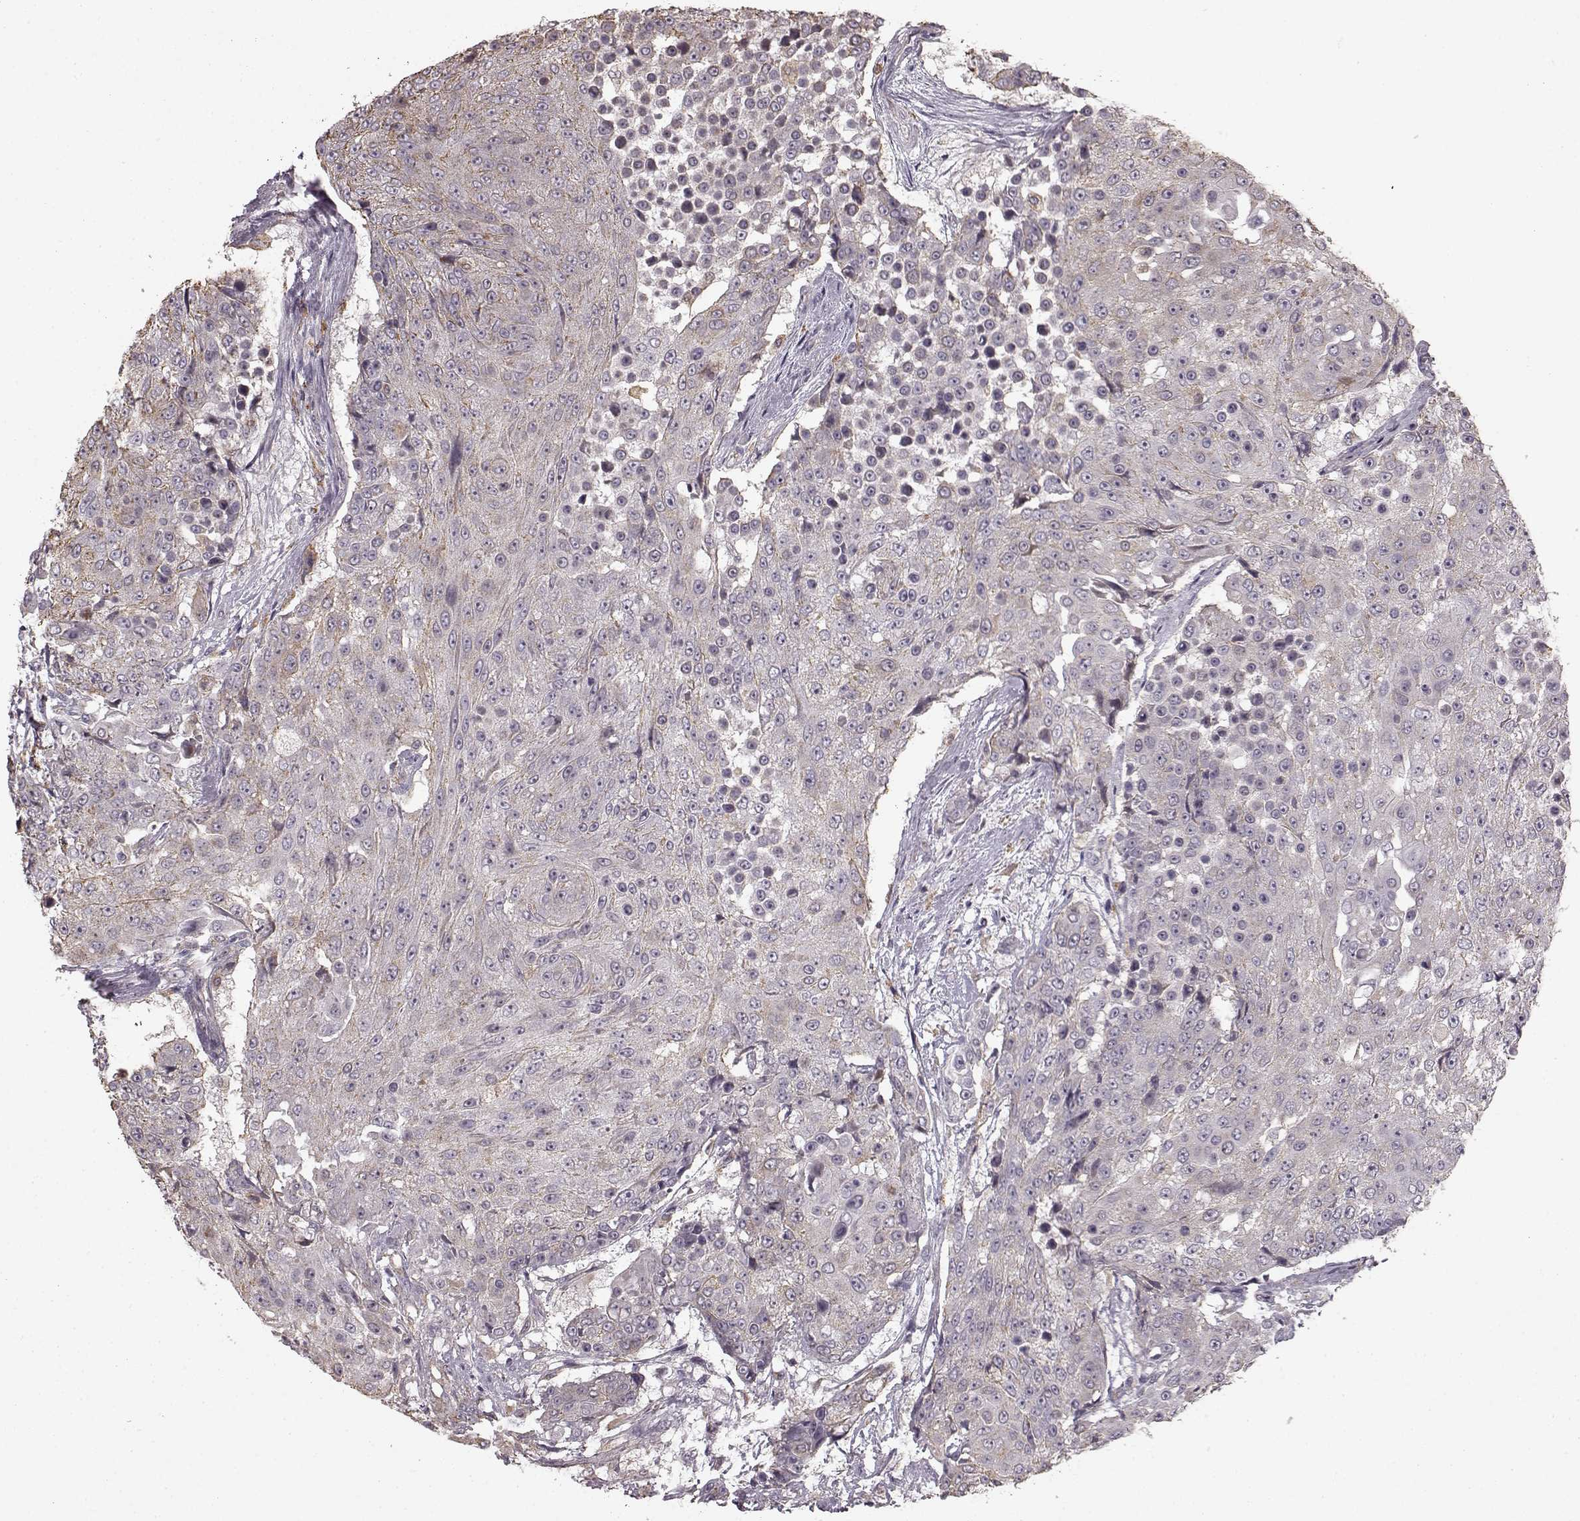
{"staining": {"intensity": "weak", "quantity": "<25%", "location": "cytoplasmic/membranous"}, "tissue": "urothelial cancer", "cell_type": "Tumor cells", "image_type": "cancer", "snomed": [{"axis": "morphology", "description": "Urothelial carcinoma, High grade"}, {"axis": "topography", "description": "Urinary bladder"}], "caption": "Tumor cells show no significant positivity in urothelial cancer.", "gene": "HMMR", "patient": {"sex": "female", "age": 63}}